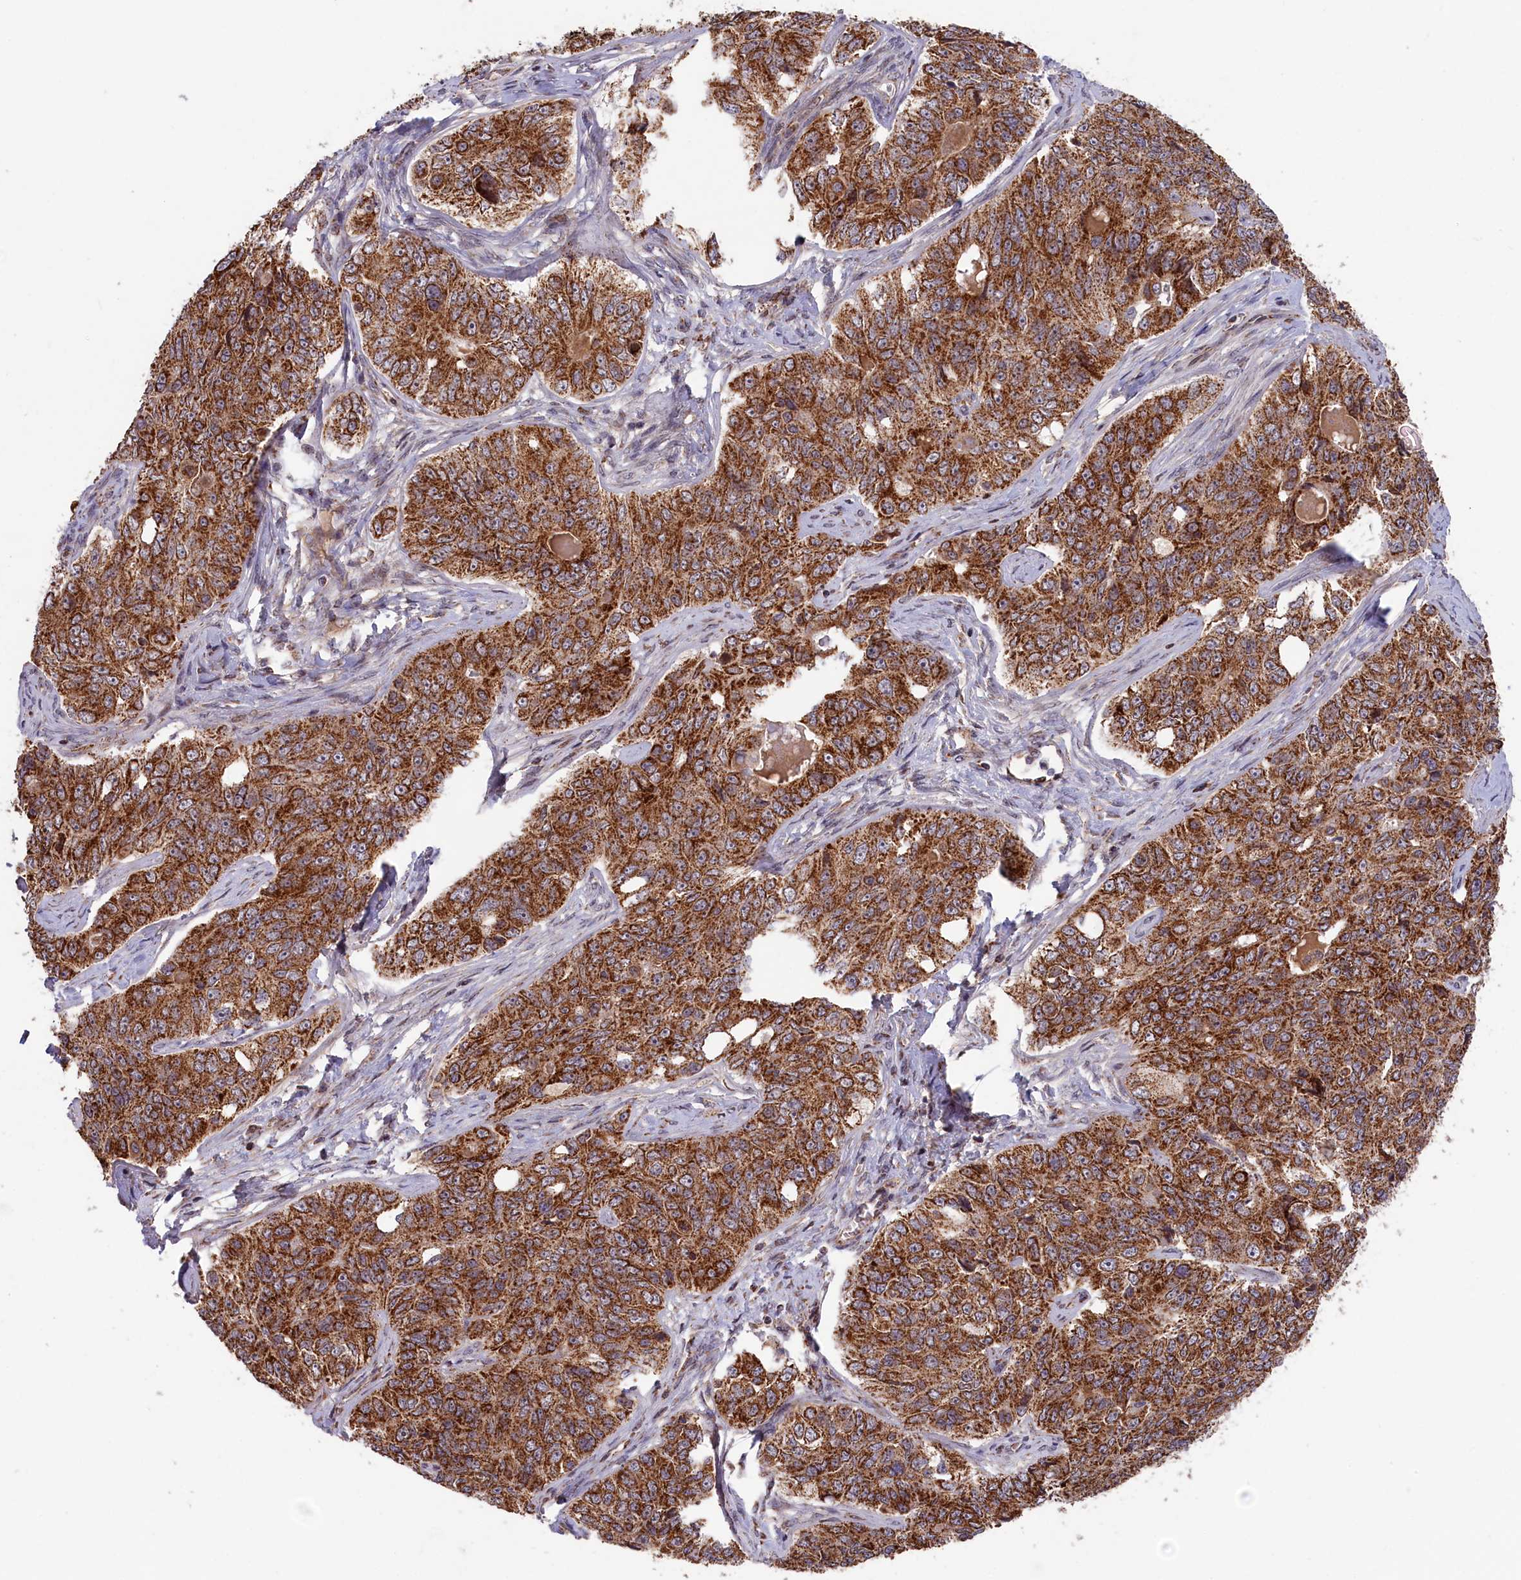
{"staining": {"intensity": "strong", "quantity": ">75%", "location": "cytoplasmic/membranous"}, "tissue": "ovarian cancer", "cell_type": "Tumor cells", "image_type": "cancer", "snomed": [{"axis": "morphology", "description": "Carcinoma, endometroid"}, {"axis": "topography", "description": "Ovary"}], "caption": "About >75% of tumor cells in ovarian cancer (endometroid carcinoma) reveal strong cytoplasmic/membranous protein positivity as visualized by brown immunohistochemical staining.", "gene": "DUS3L", "patient": {"sex": "female", "age": 51}}